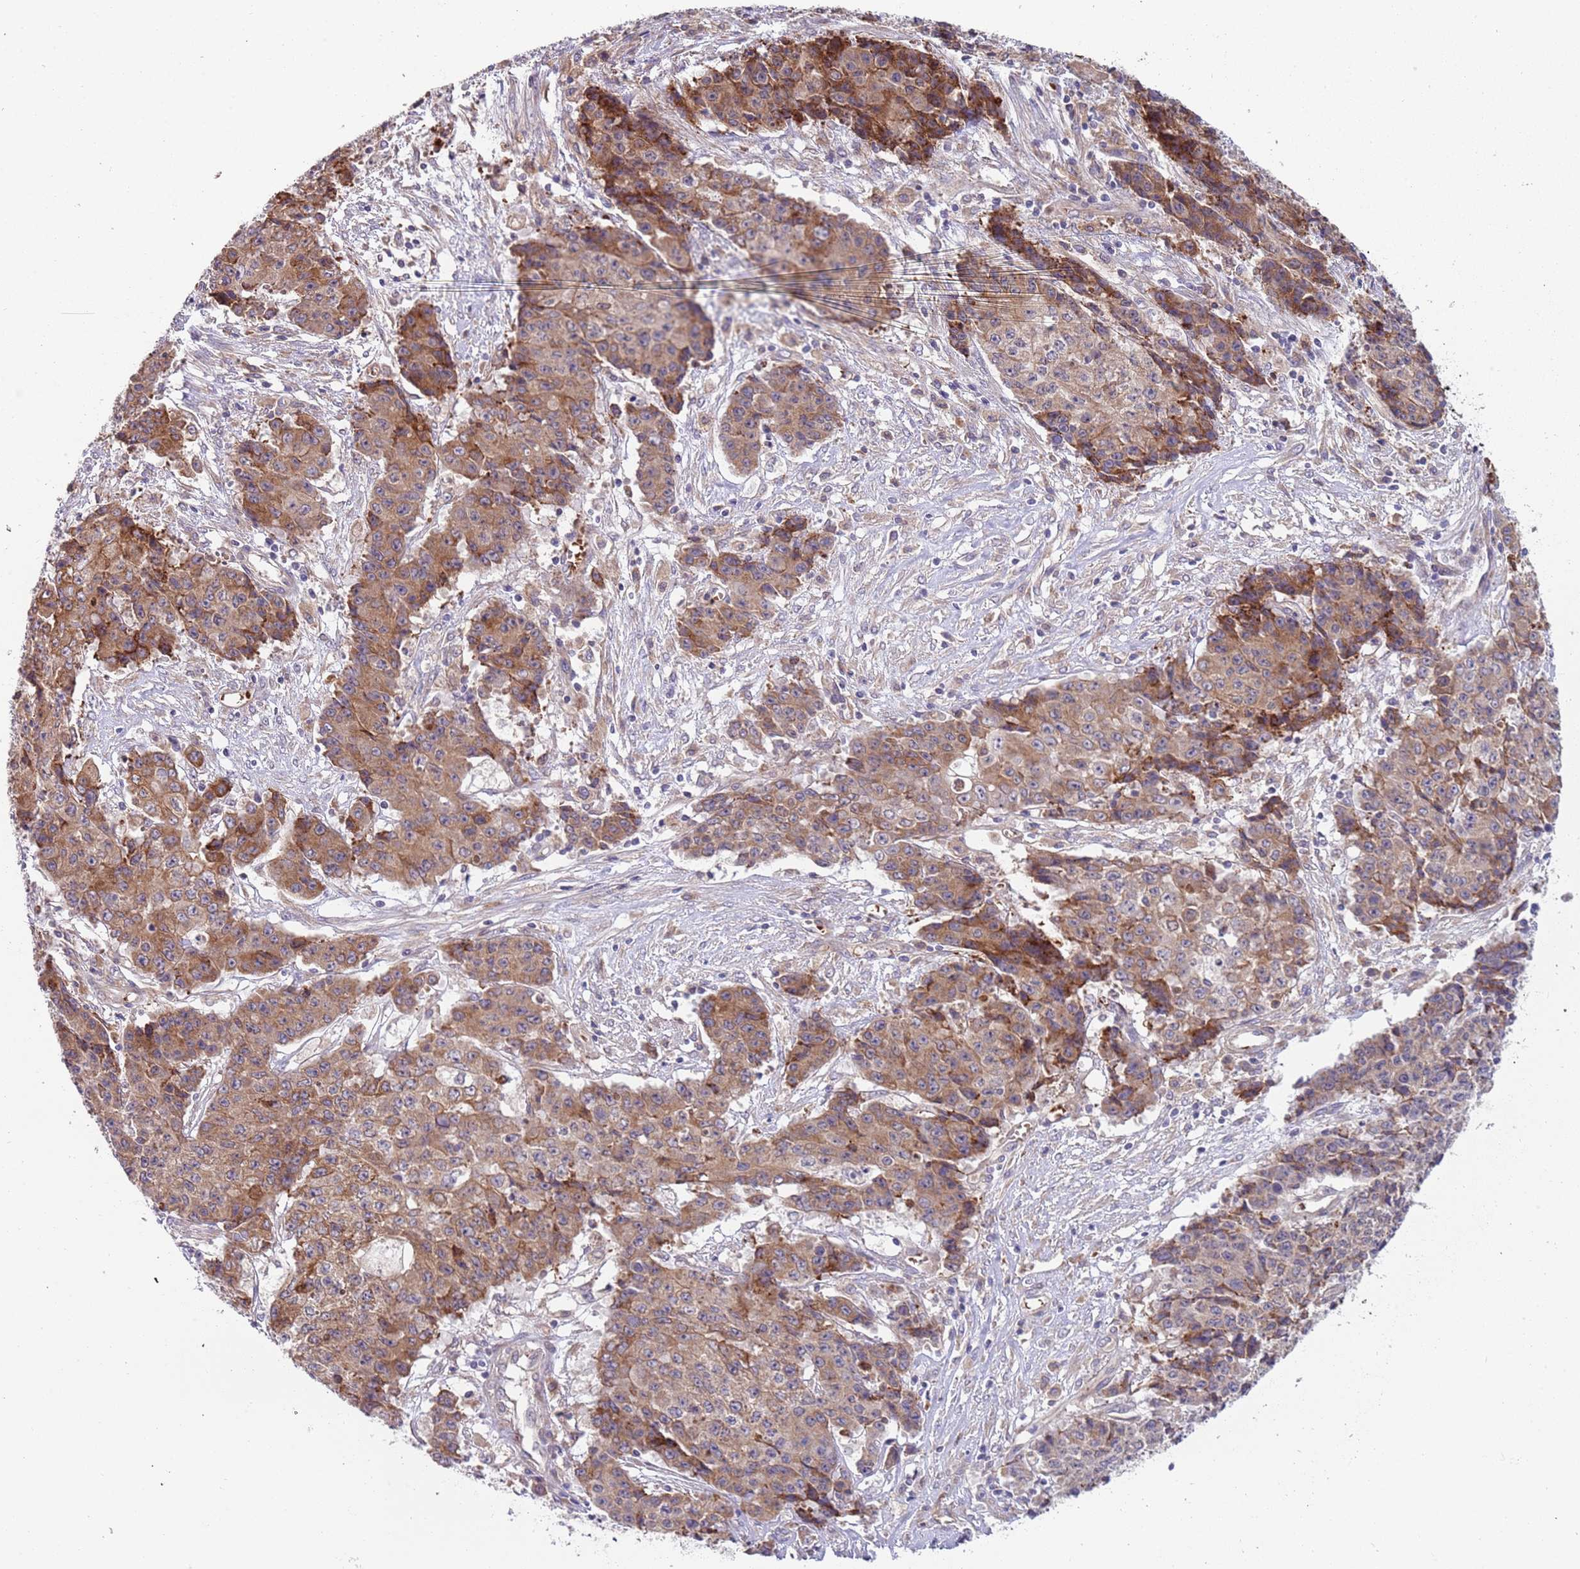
{"staining": {"intensity": "moderate", "quantity": ">75%", "location": "cytoplasmic/membranous"}, "tissue": "ovarian cancer", "cell_type": "Tumor cells", "image_type": "cancer", "snomed": [{"axis": "morphology", "description": "Carcinoma, endometroid"}, {"axis": "topography", "description": "Ovary"}], "caption": "Ovarian endometroid carcinoma stained with DAB (3,3'-diaminobenzidine) immunohistochemistry demonstrates medium levels of moderate cytoplasmic/membranous expression in approximately >75% of tumor cells.", "gene": "VWCE", "patient": {"sex": "female", "age": 42}}